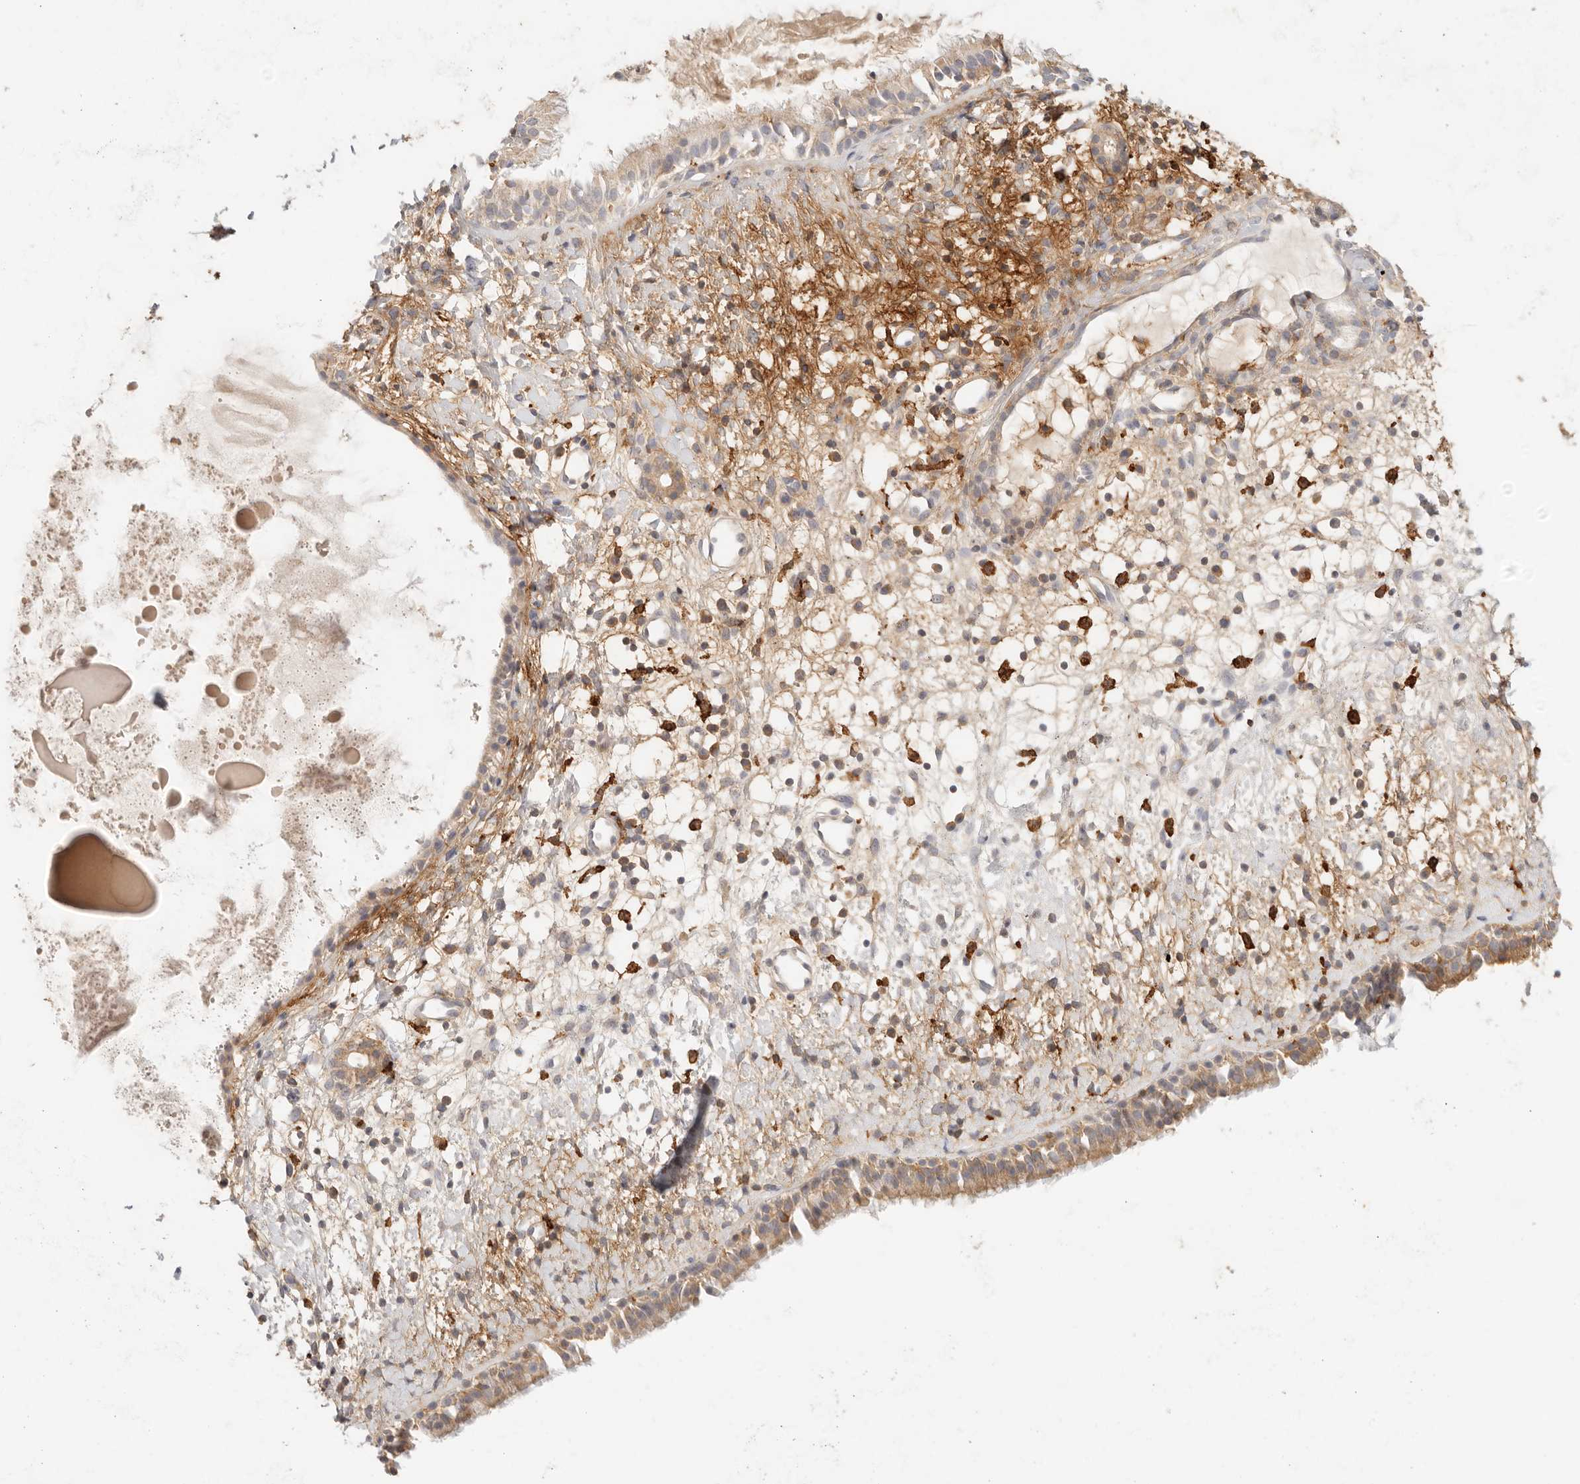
{"staining": {"intensity": "moderate", "quantity": ">75%", "location": "cytoplasmic/membranous"}, "tissue": "nasopharynx", "cell_type": "Respiratory epithelial cells", "image_type": "normal", "snomed": [{"axis": "morphology", "description": "Normal tissue, NOS"}, {"axis": "topography", "description": "Nasopharynx"}], "caption": "Nasopharynx was stained to show a protein in brown. There is medium levels of moderate cytoplasmic/membranous expression in about >75% of respiratory epithelial cells. (Stains: DAB (3,3'-diaminobenzidine) in brown, nuclei in blue, Microscopy: brightfield microscopy at high magnification).", "gene": "HK2", "patient": {"sex": "male", "age": 22}}